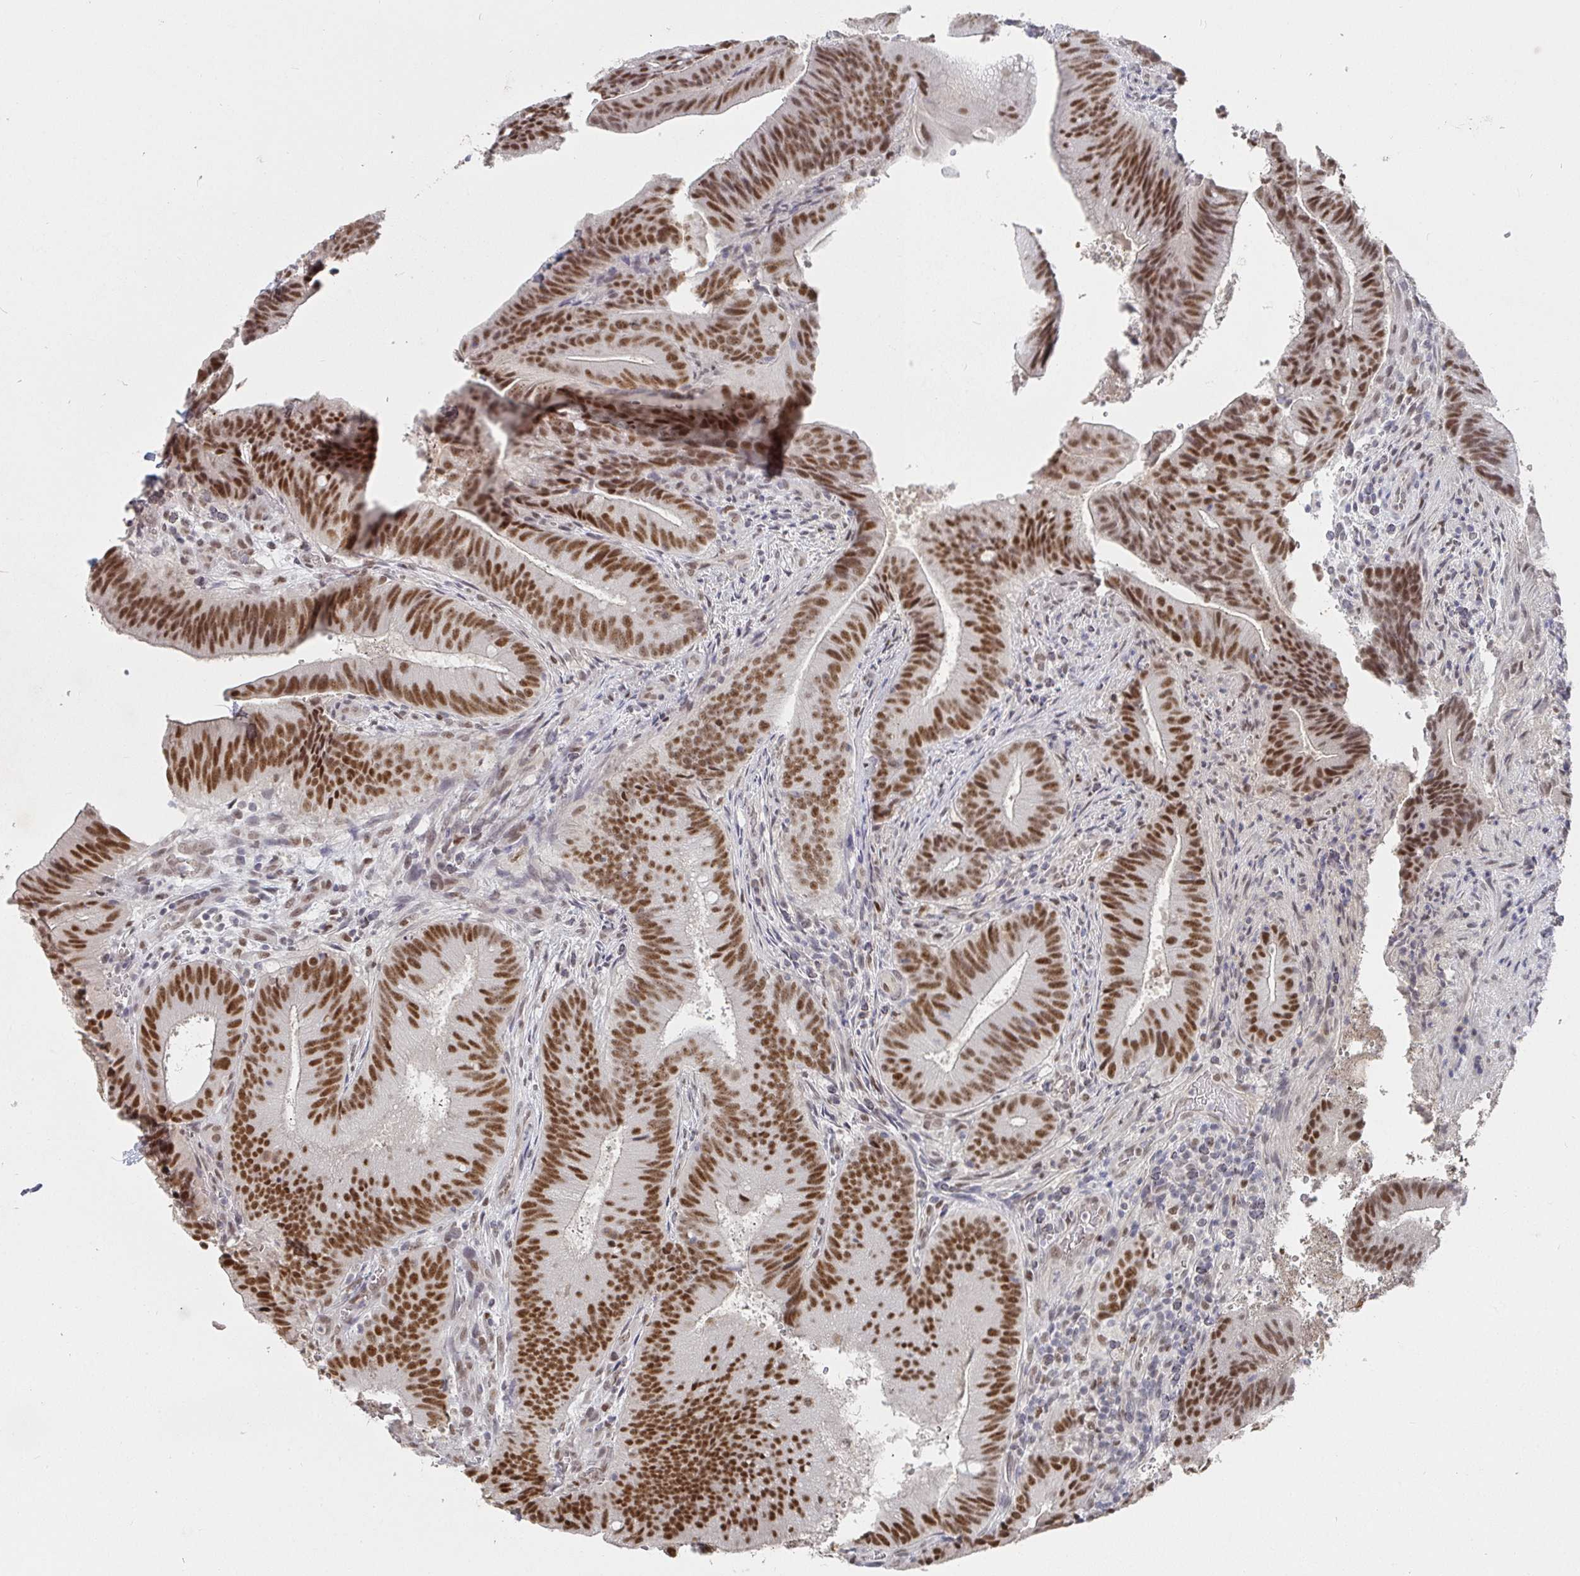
{"staining": {"intensity": "moderate", "quantity": ">75%", "location": "nuclear"}, "tissue": "colorectal cancer", "cell_type": "Tumor cells", "image_type": "cancer", "snomed": [{"axis": "morphology", "description": "Adenocarcinoma, NOS"}, {"axis": "topography", "description": "Colon"}], "caption": "An immunohistochemistry (IHC) photomicrograph of tumor tissue is shown. Protein staining in brown highlights moderate nuclear positivity in colorectal cancer (adenocarcinoma) within tumor cells. The staining is performed using DAB brown chromogen to label protein expression. The nuclei are counter-stained blue using hematoxylin.", "gene": "RCOR1", "patient": {"sex": "female", "age": 43}}